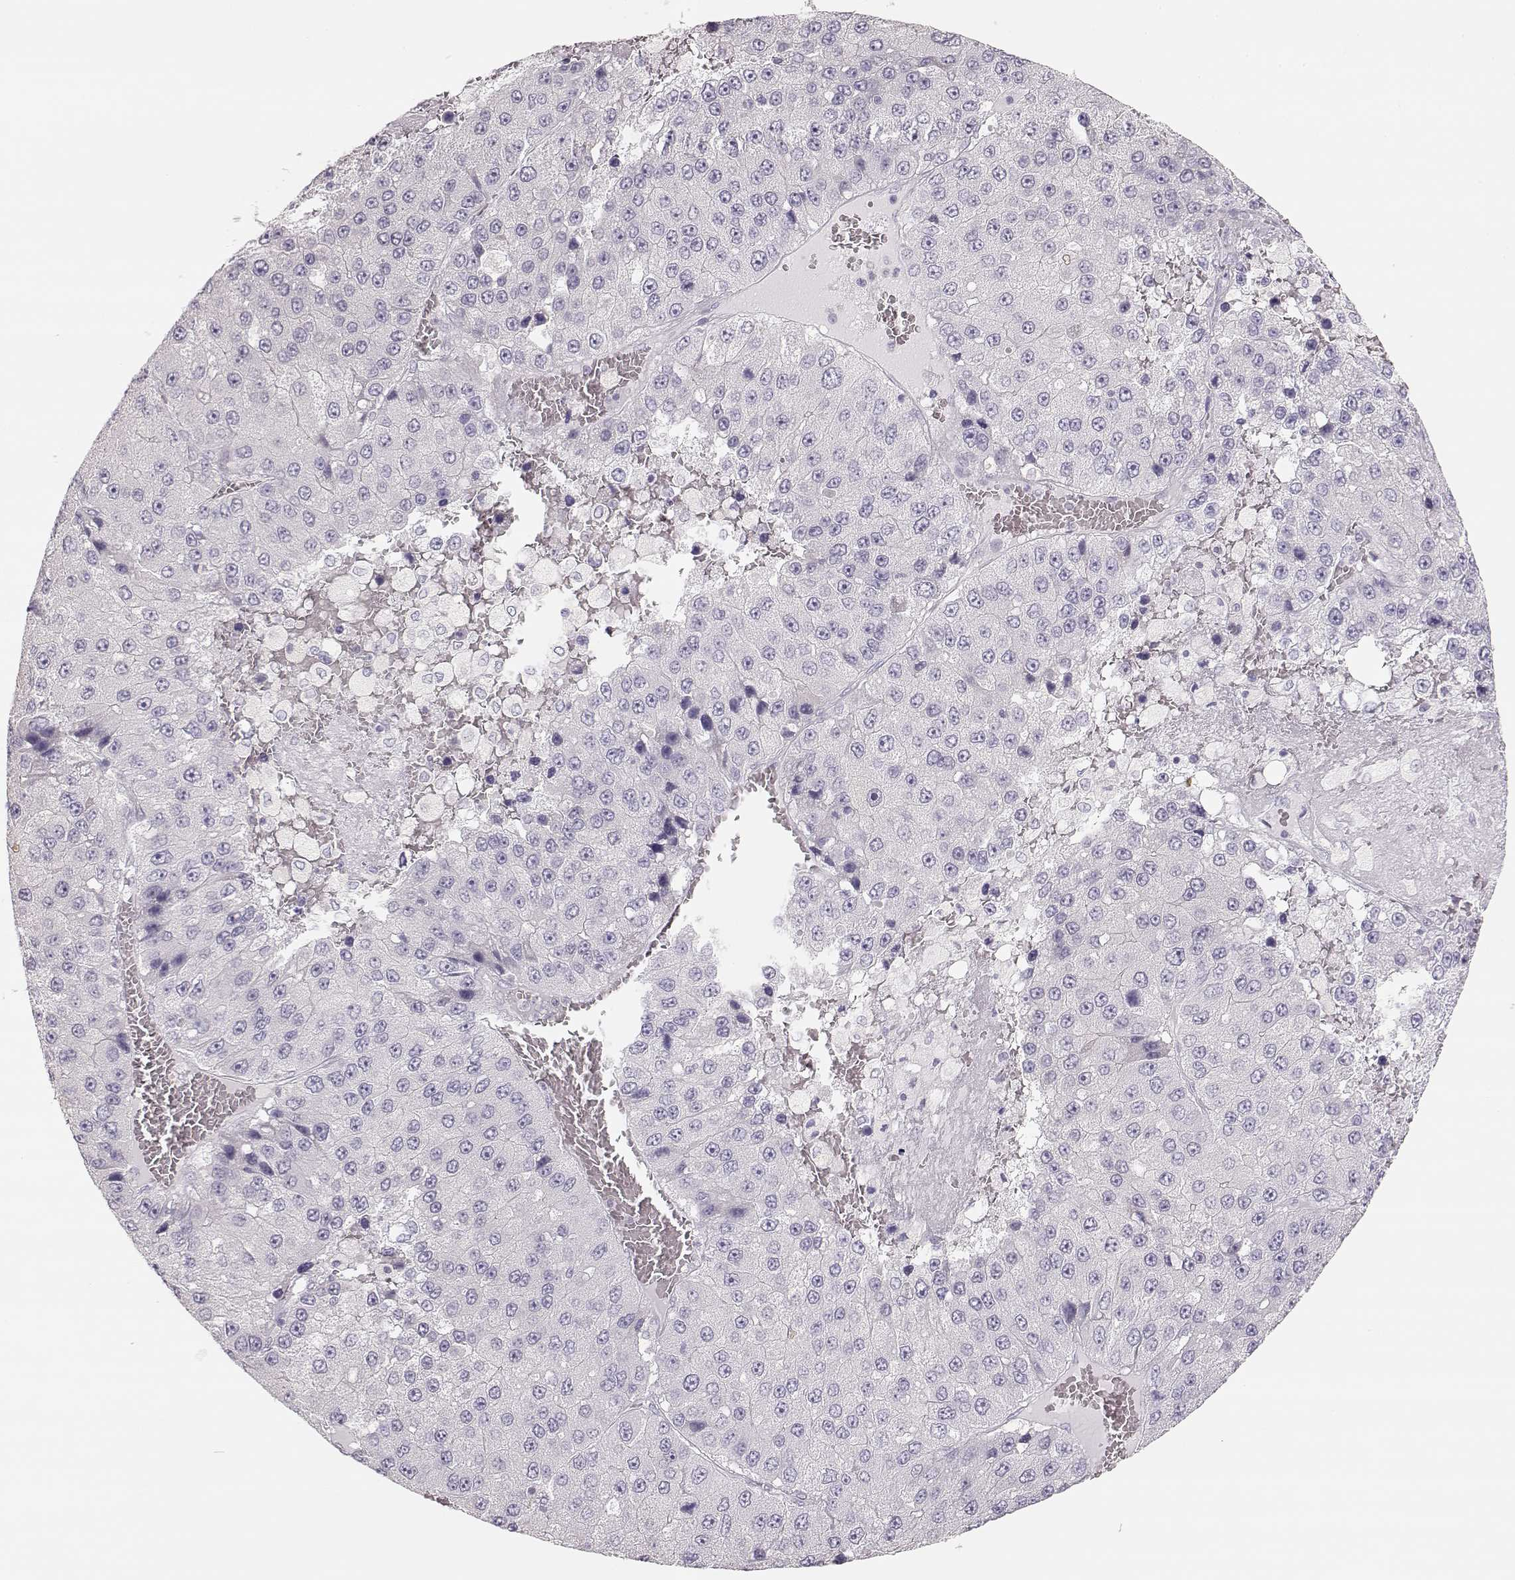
{"staining": {"intensity": "negative", "quantity": "none", "location": "none"}, "tissue": "liver cancer", "cell_type": "Tumor cells", "image_type": "cancer", "snomed": [{"axis": "morphology", "description": "Carcinoma, Hepatocellular, NOS"}, {"axis": "topography", "description": "Liver"}], "caption": "Immunohistochemistry (IHC) photomicrograph of human hepatocellular carcinoma (liver) stained for a protein (brown), which demonstrates no staining in tumor cells. Nuclei are stained in blue.", "gene": "LEPR", "patient": {"sex": "female", "age": 73}}